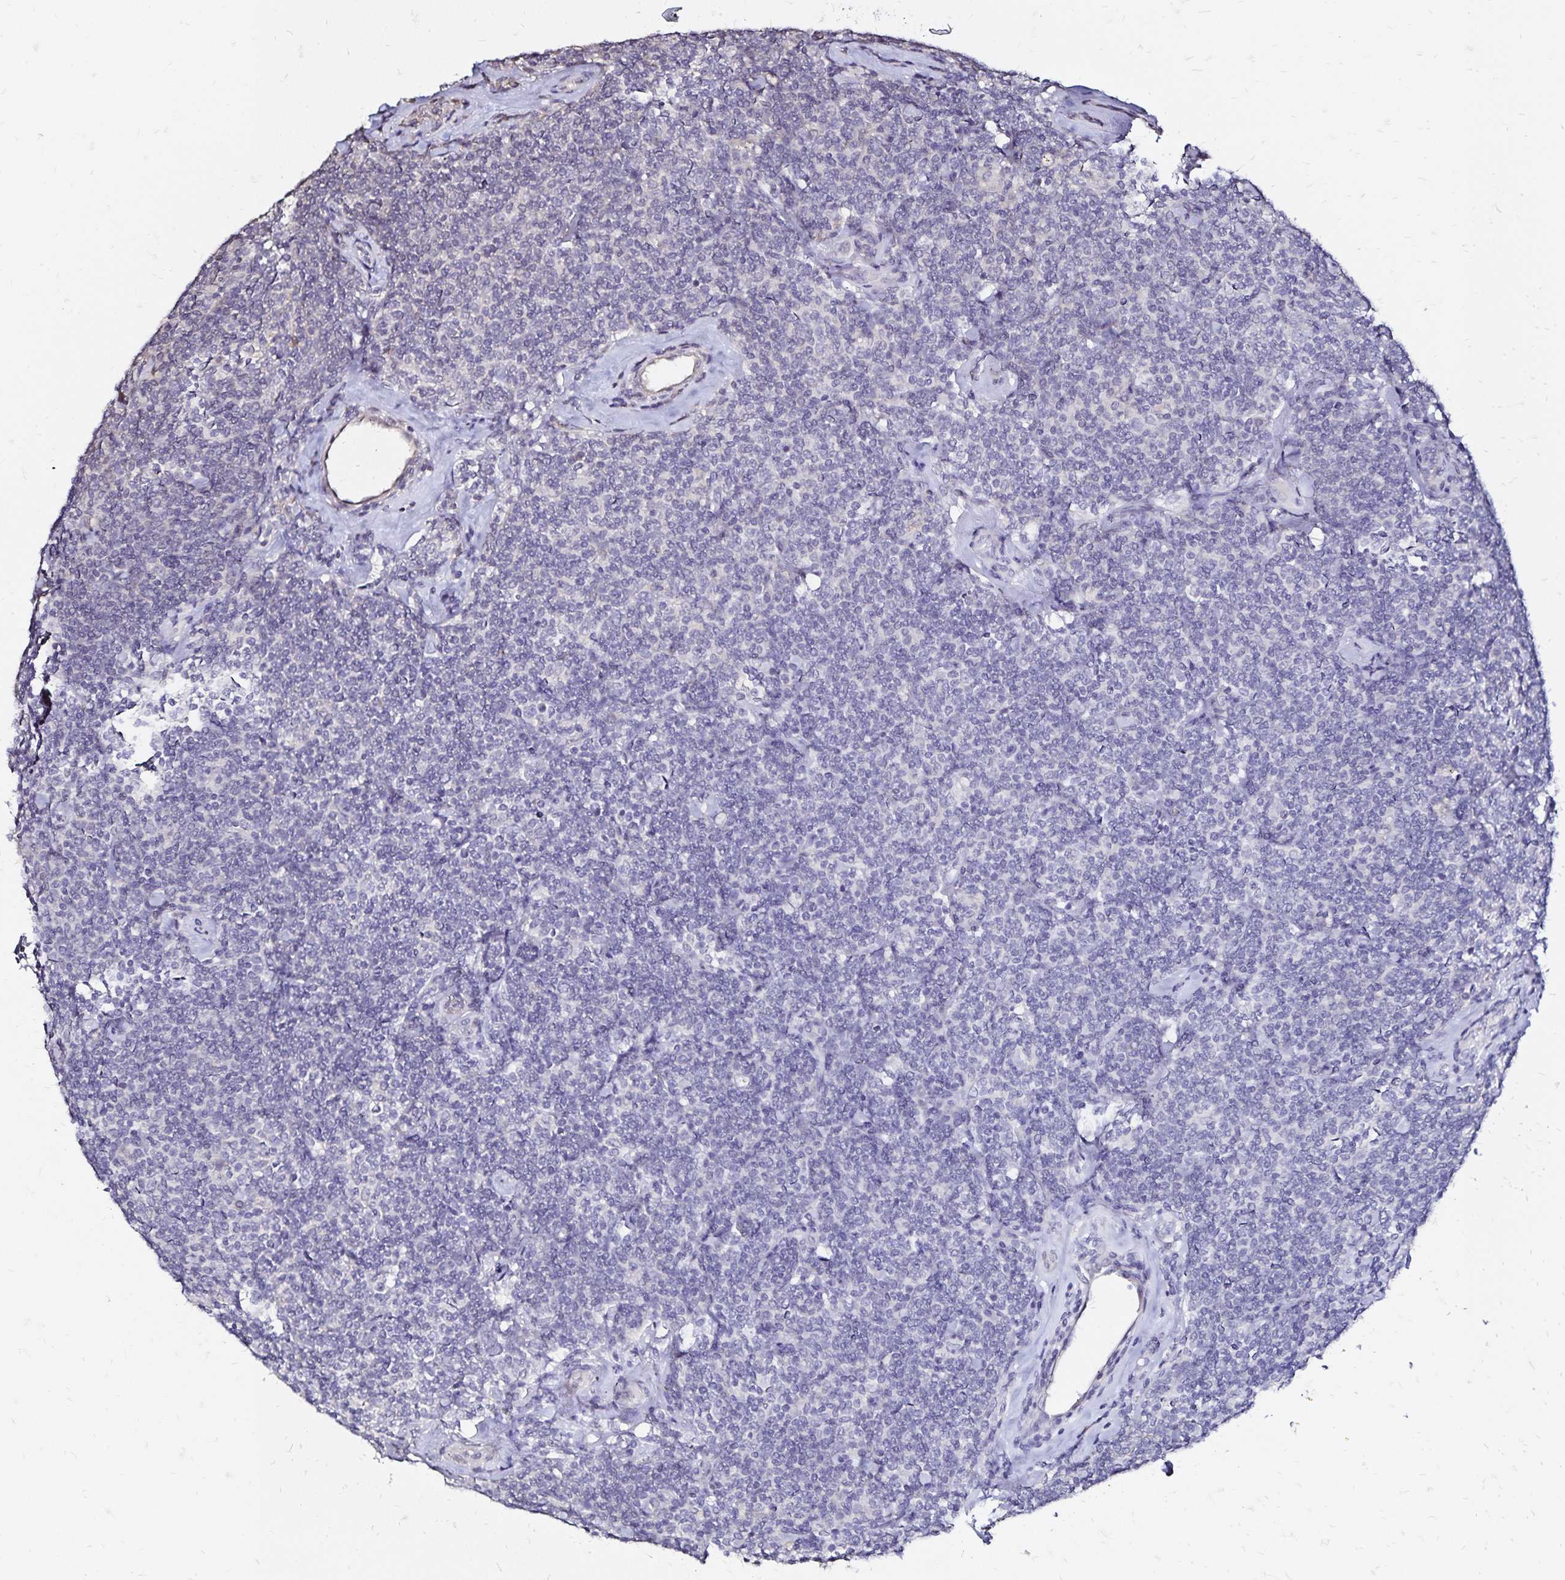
{"staining": {"intensity": "negative", "quantity": "none", "location": "none"}, "tissue": "lymphoma", "cell_type": "Tumor cells", "image_type": "cancer", "snomed": [{"axis": "morphology", "description": "Malignant lymphoma, non-Hodgkin's type, Low grade"}, {"axis": "topography", "description": "Lymph node"}], "caption": "Immunohistochemical staining of lymphoma demonstrates no significant positivity in tumor cells. (DAB immunohistochemistry with hematoxylin counter stain).", "gene": "SLC5A1", "patient": {"sex": "female", "age": 56}}